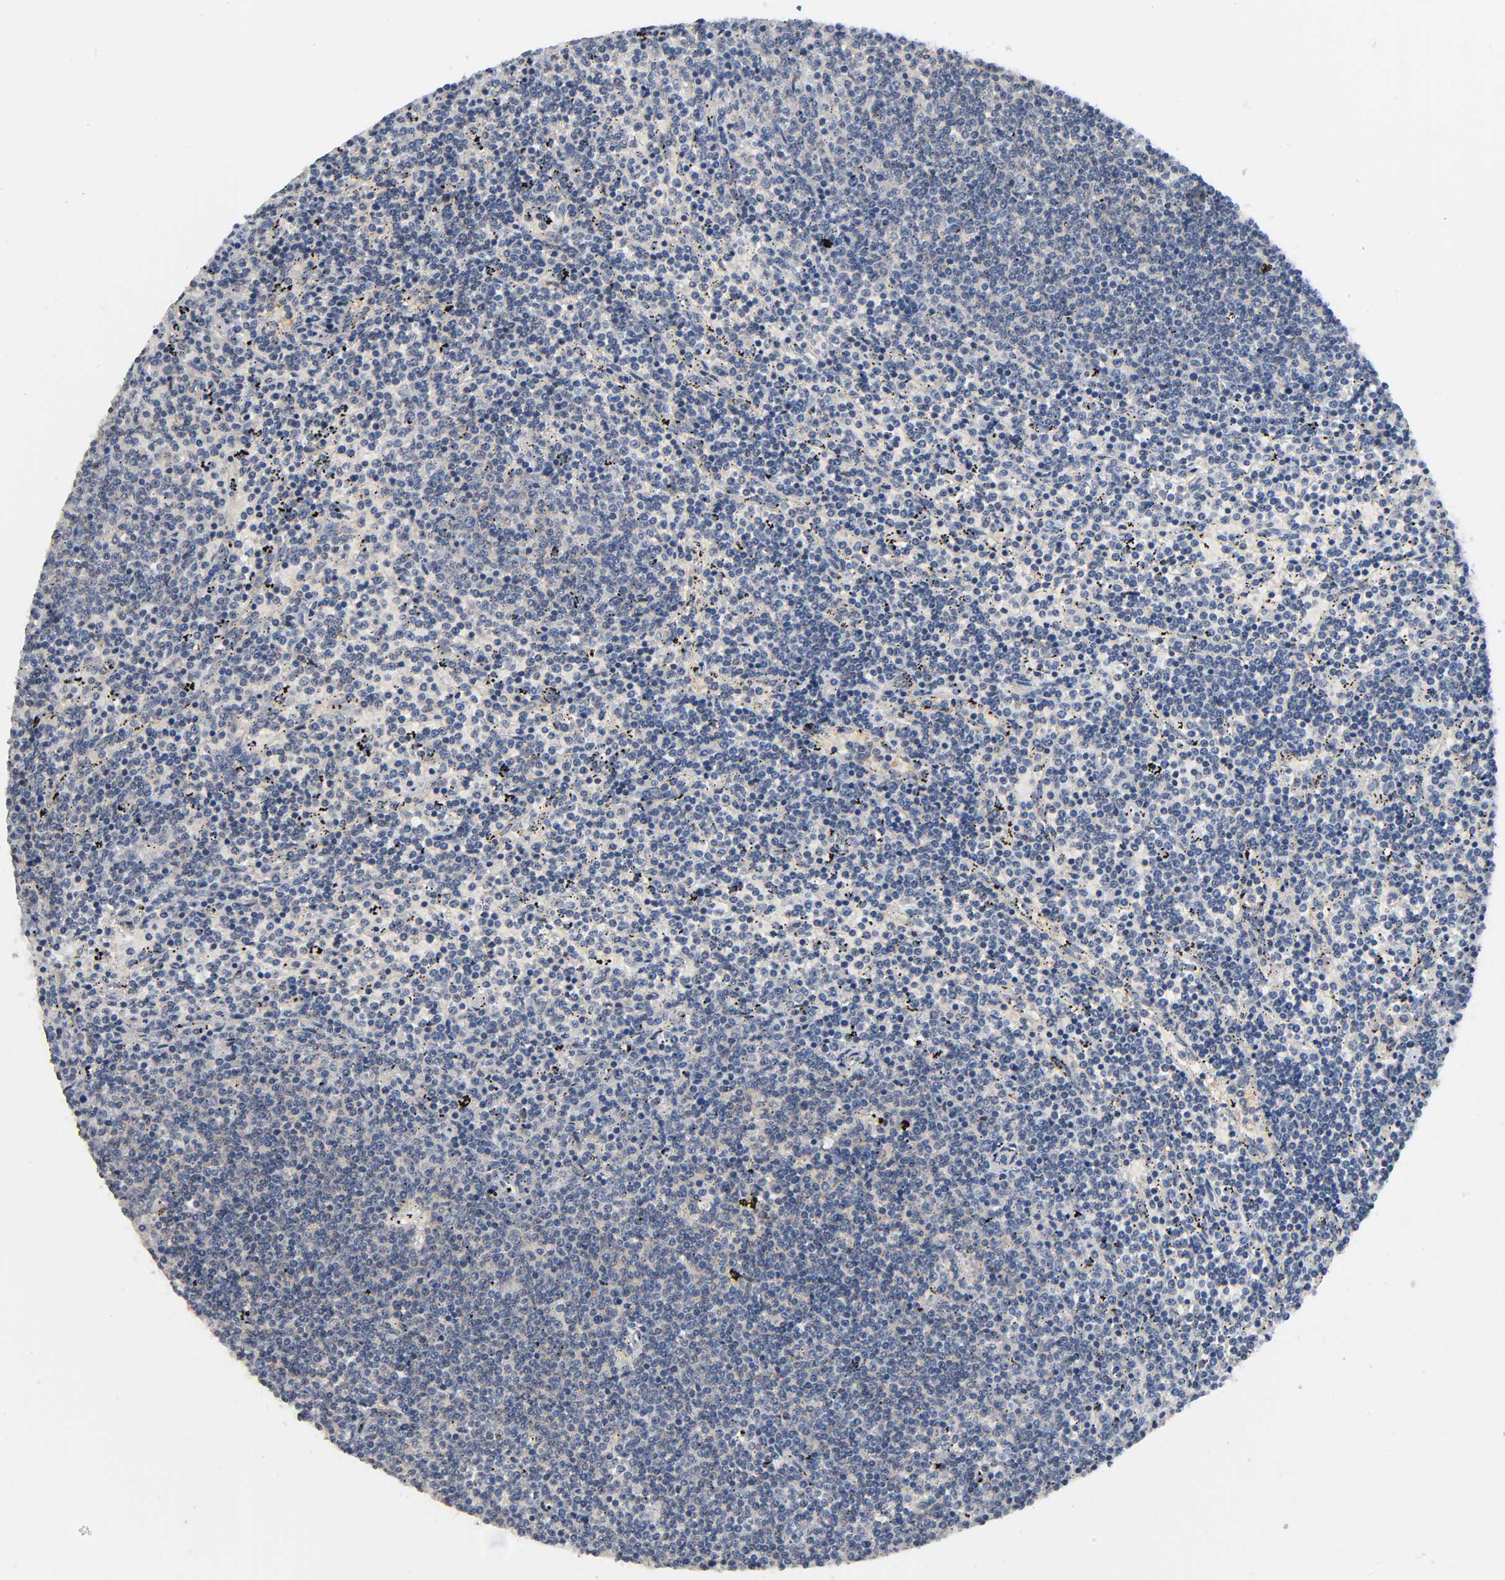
{"staining": {"intensity": "weak", "quantity": "25%-75%", "location": "cytoplasmic/membranous"}, "tissue": "lymphoma", "cell_type": "Tumor cells", "image_type": "cancer", "snomed": [{"axis": "morphology", "description": "Malignant lymphoma, non-Hodgkin's type, Low grade"}, {"axis": "topography", "description": "Spleen"}], "caption": "Malignant lymphoma, non-Hodgkin's type (low-grade) stained with IHC shows weak cytoplasmic/membranous staining in about 25%-75% of tumor cells.", "gene": "HDAC6", "patient": {"sex": "female", "age": 50}}